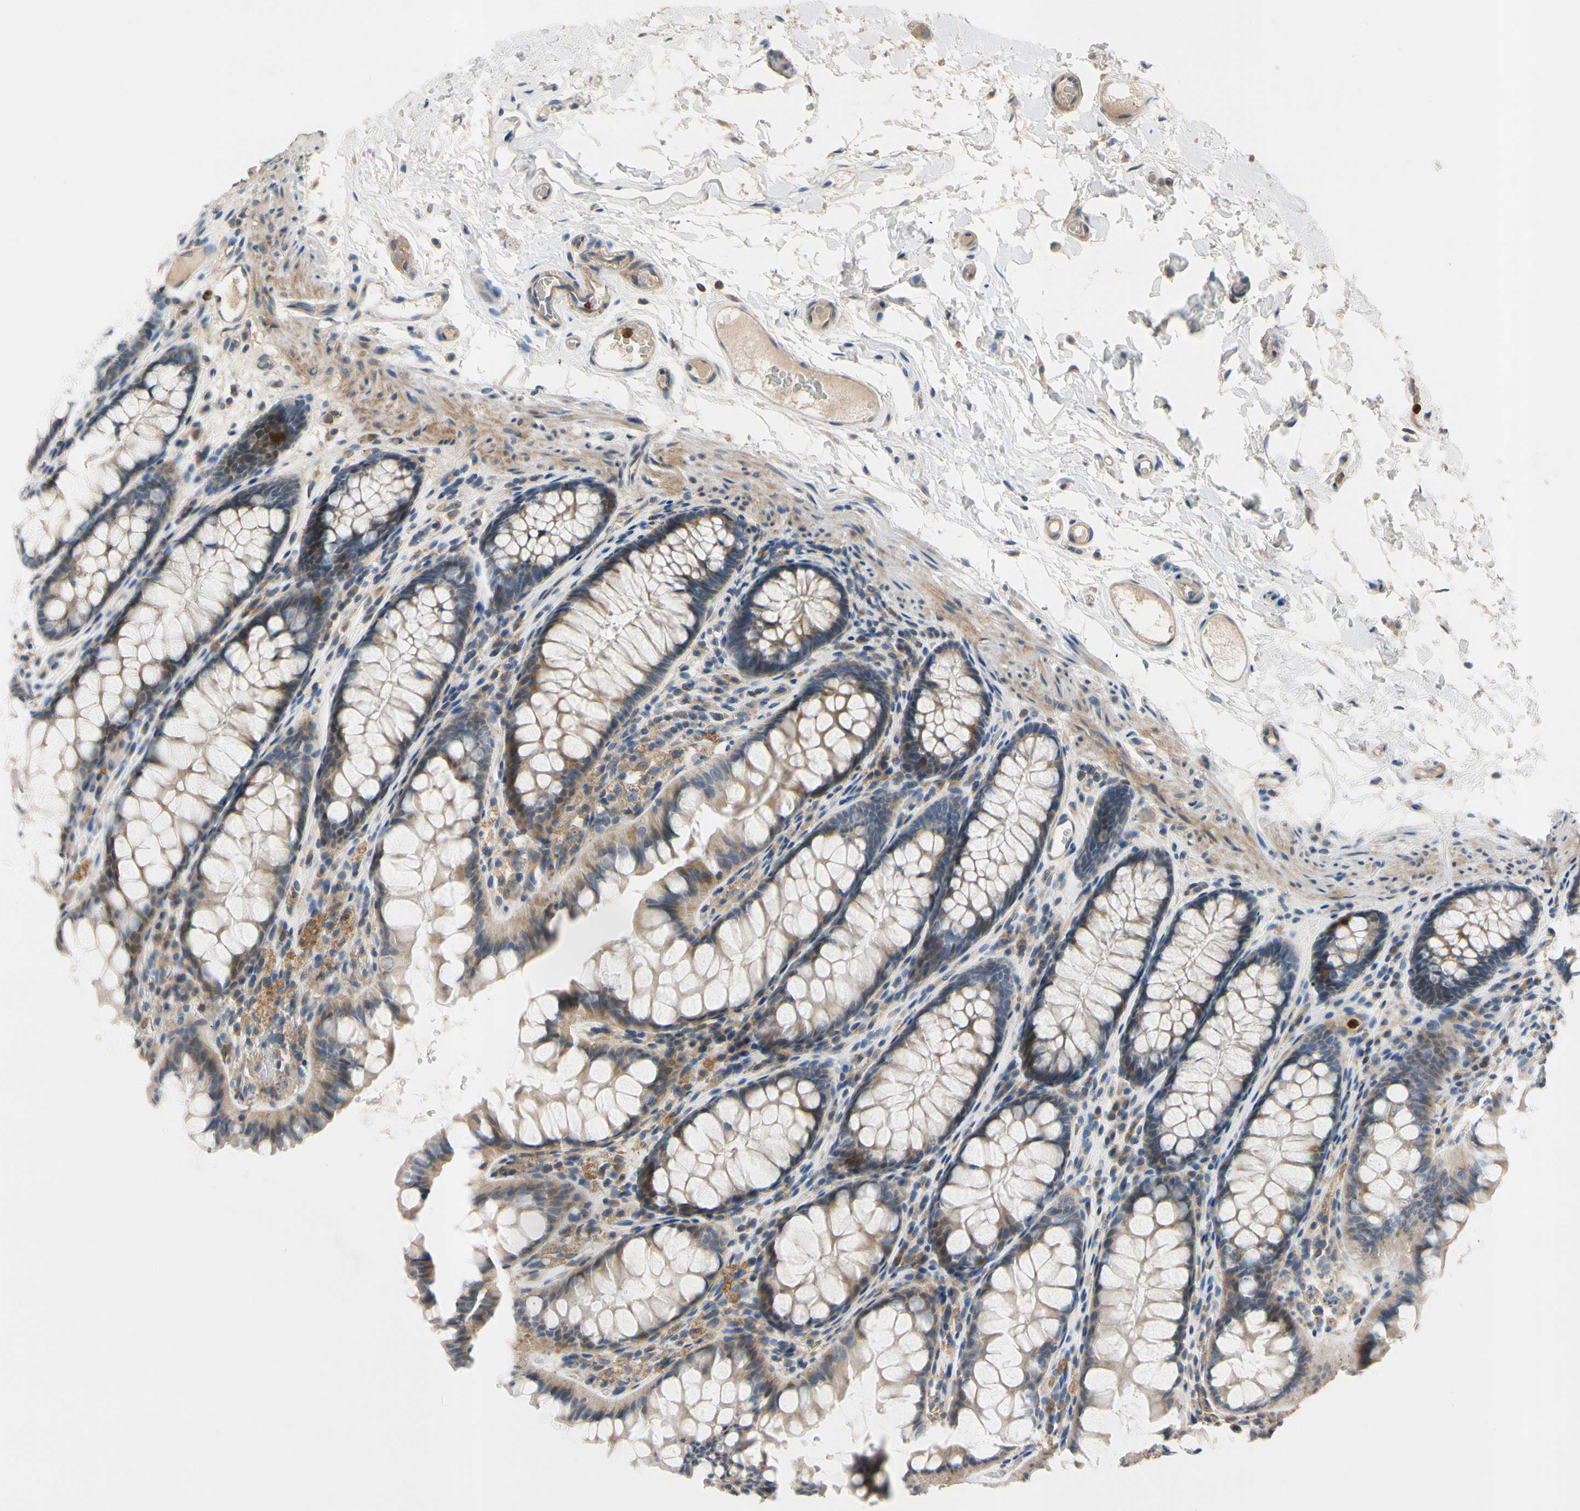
{"staining": {"intensity": "moderate", "quantity": ">75%", "location": "cytoplasmic/membranous"}, "tissue": "colon", "cell_type": "Endothelial cells", "image_type": "normal", "snomed": [{"axis": "morphology", "description": "Normal tissue, NOS"}, {"axis": "topography", "description": "Colon"}], "caption": "The histopathology image shows immunohistochemical staining of benign colon. There is moderate cytoplasmic/membranous staining is appreciated in about >75% of endothelial cells. Using DAB (brown) and hematoxylin (blue) stains, captured at high magnification using brightfield microscopy.", "gene": "SIGLEC5", "patient": {"sex": "female", "age": 55}}